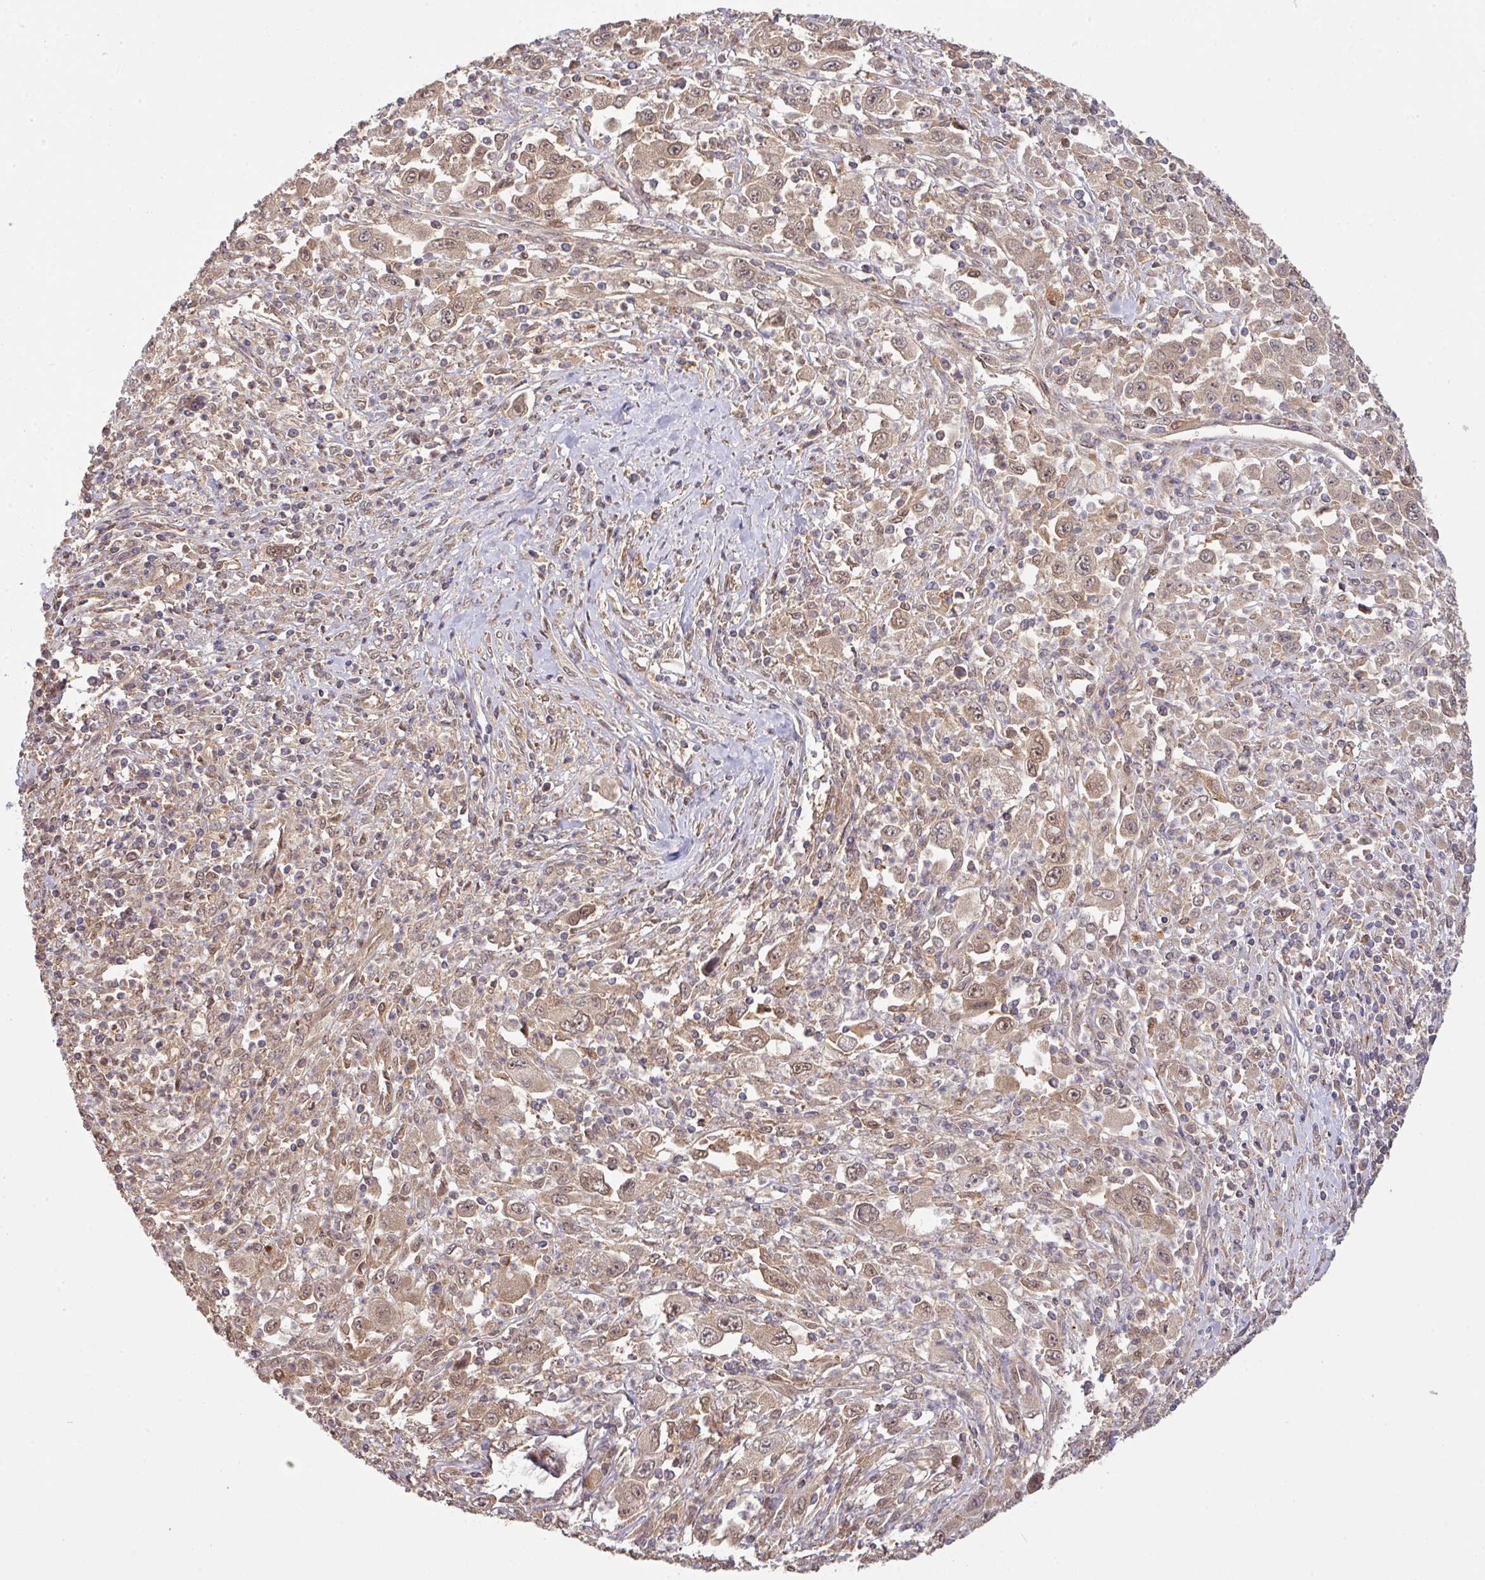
{"staining": {"intensity": "moderate", "quantity": "25%-75%", "location": "cytoplasmic/membranous,nuclear"}, "tissue": "melanoma", "cell_type": "Tumor cells", "image_type": "cancer", "snomed": [{"axis": "morphology", "description": "Malignant melanoma, Metastatic site"}, {"axis": "topography", "description": "Skin"}], "caption": "Malignant melanoma (metastatic site) stained with a brown dye demonstrates moderate cytoplasmic/membranous and nuclear positive expression in approximately 25%-75% of tumor cells.", "gene": "ARPIN", "patient": {"sex": "female", "age": 56}}